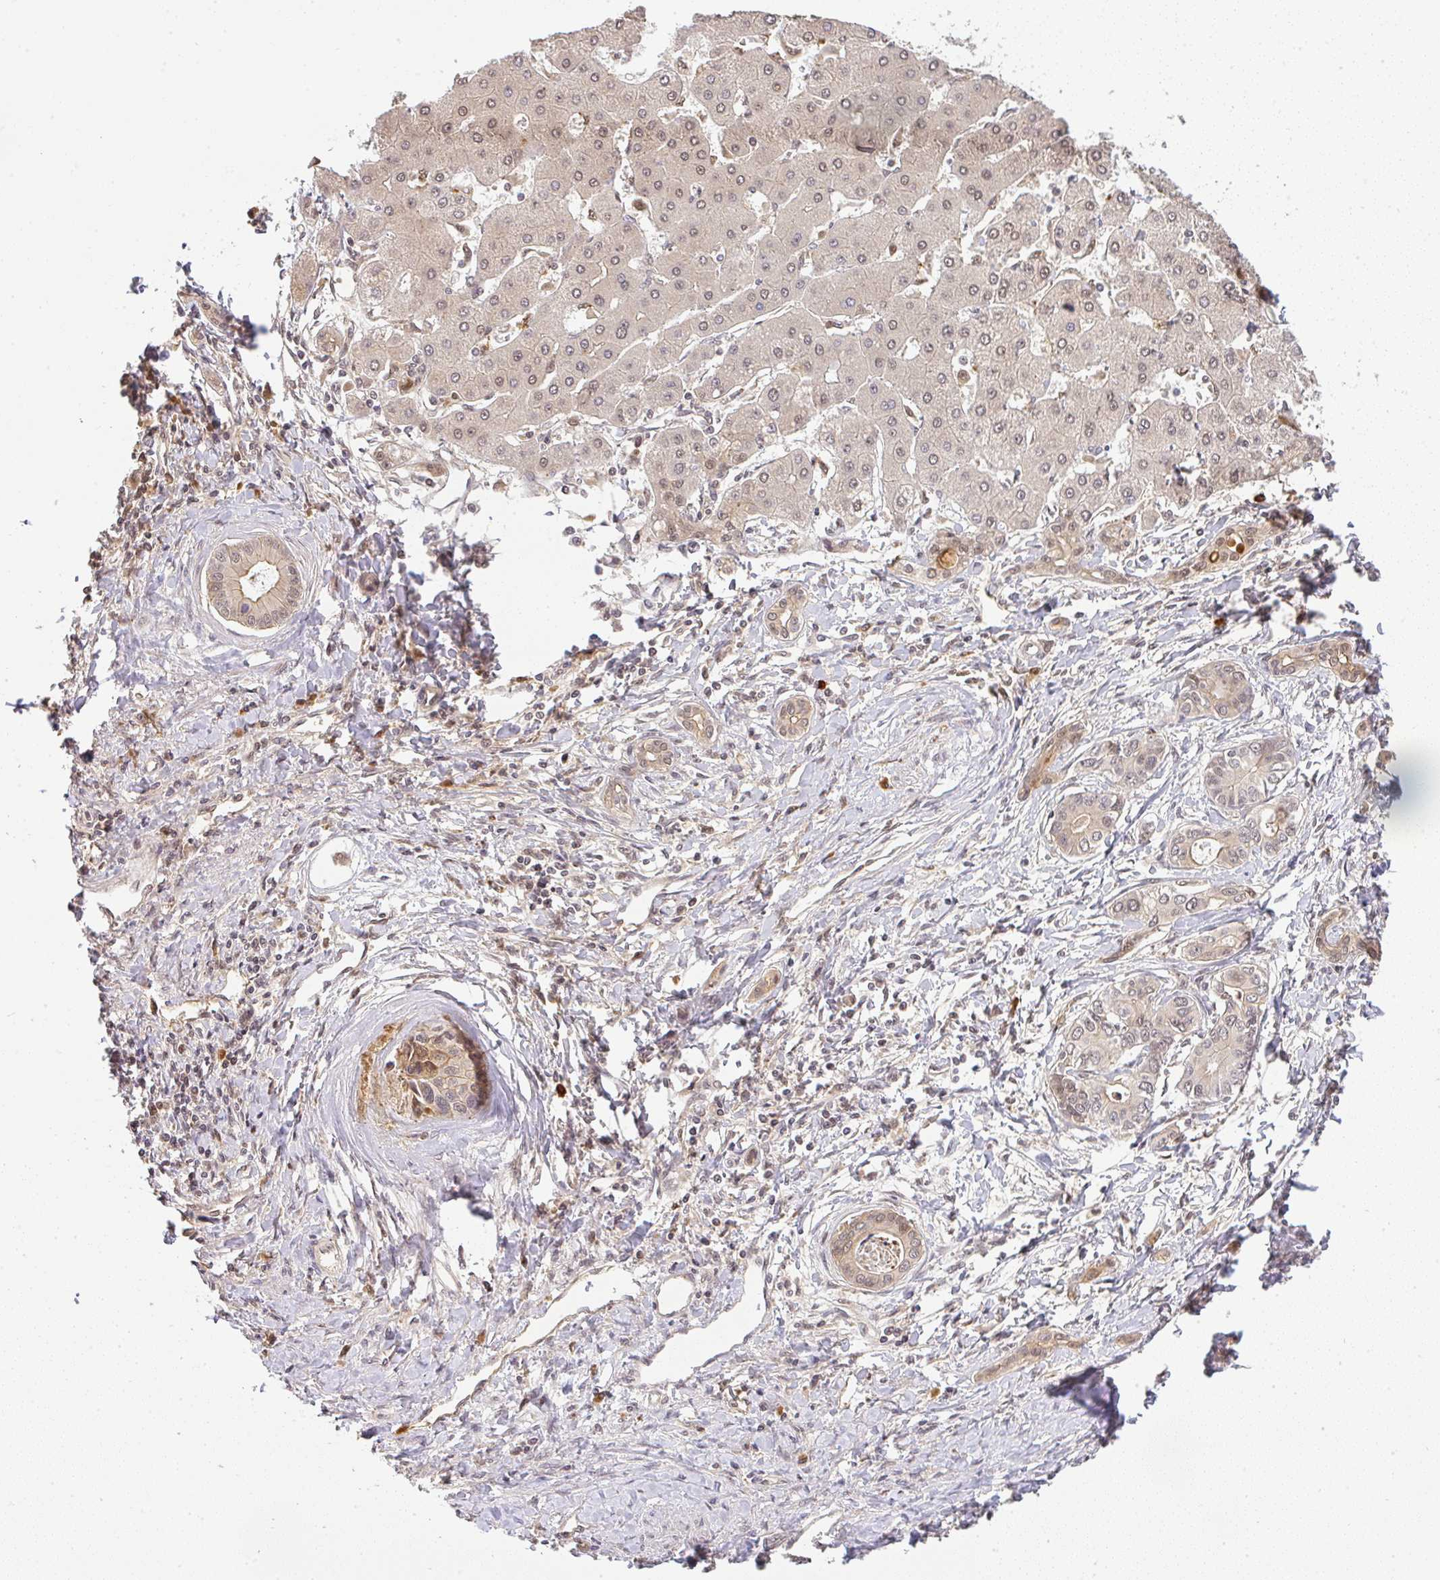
{"staining": {"intensity": "weak", "quantity": "25%-75%", "location": "cytoplasmic/membranous,nuclear"}, "tissue": "liver cancer", "cell_type": "Tumor cells", "image_type": "cancer", "snomed": [{"axis": "morphology", "description": "Cholangiocarcinoma"}, {"axis": "topography", "description": "Liver"}], "caption": "Immunohistochemistry (DAB) staining of liver cancer demonstrates weak cytoplasmic/membranous and nuclear protein expression in approximately 25%-75% of tumor cells.", "gene": "FAM153A", "patient": {"sex": "male", "age": 66}}